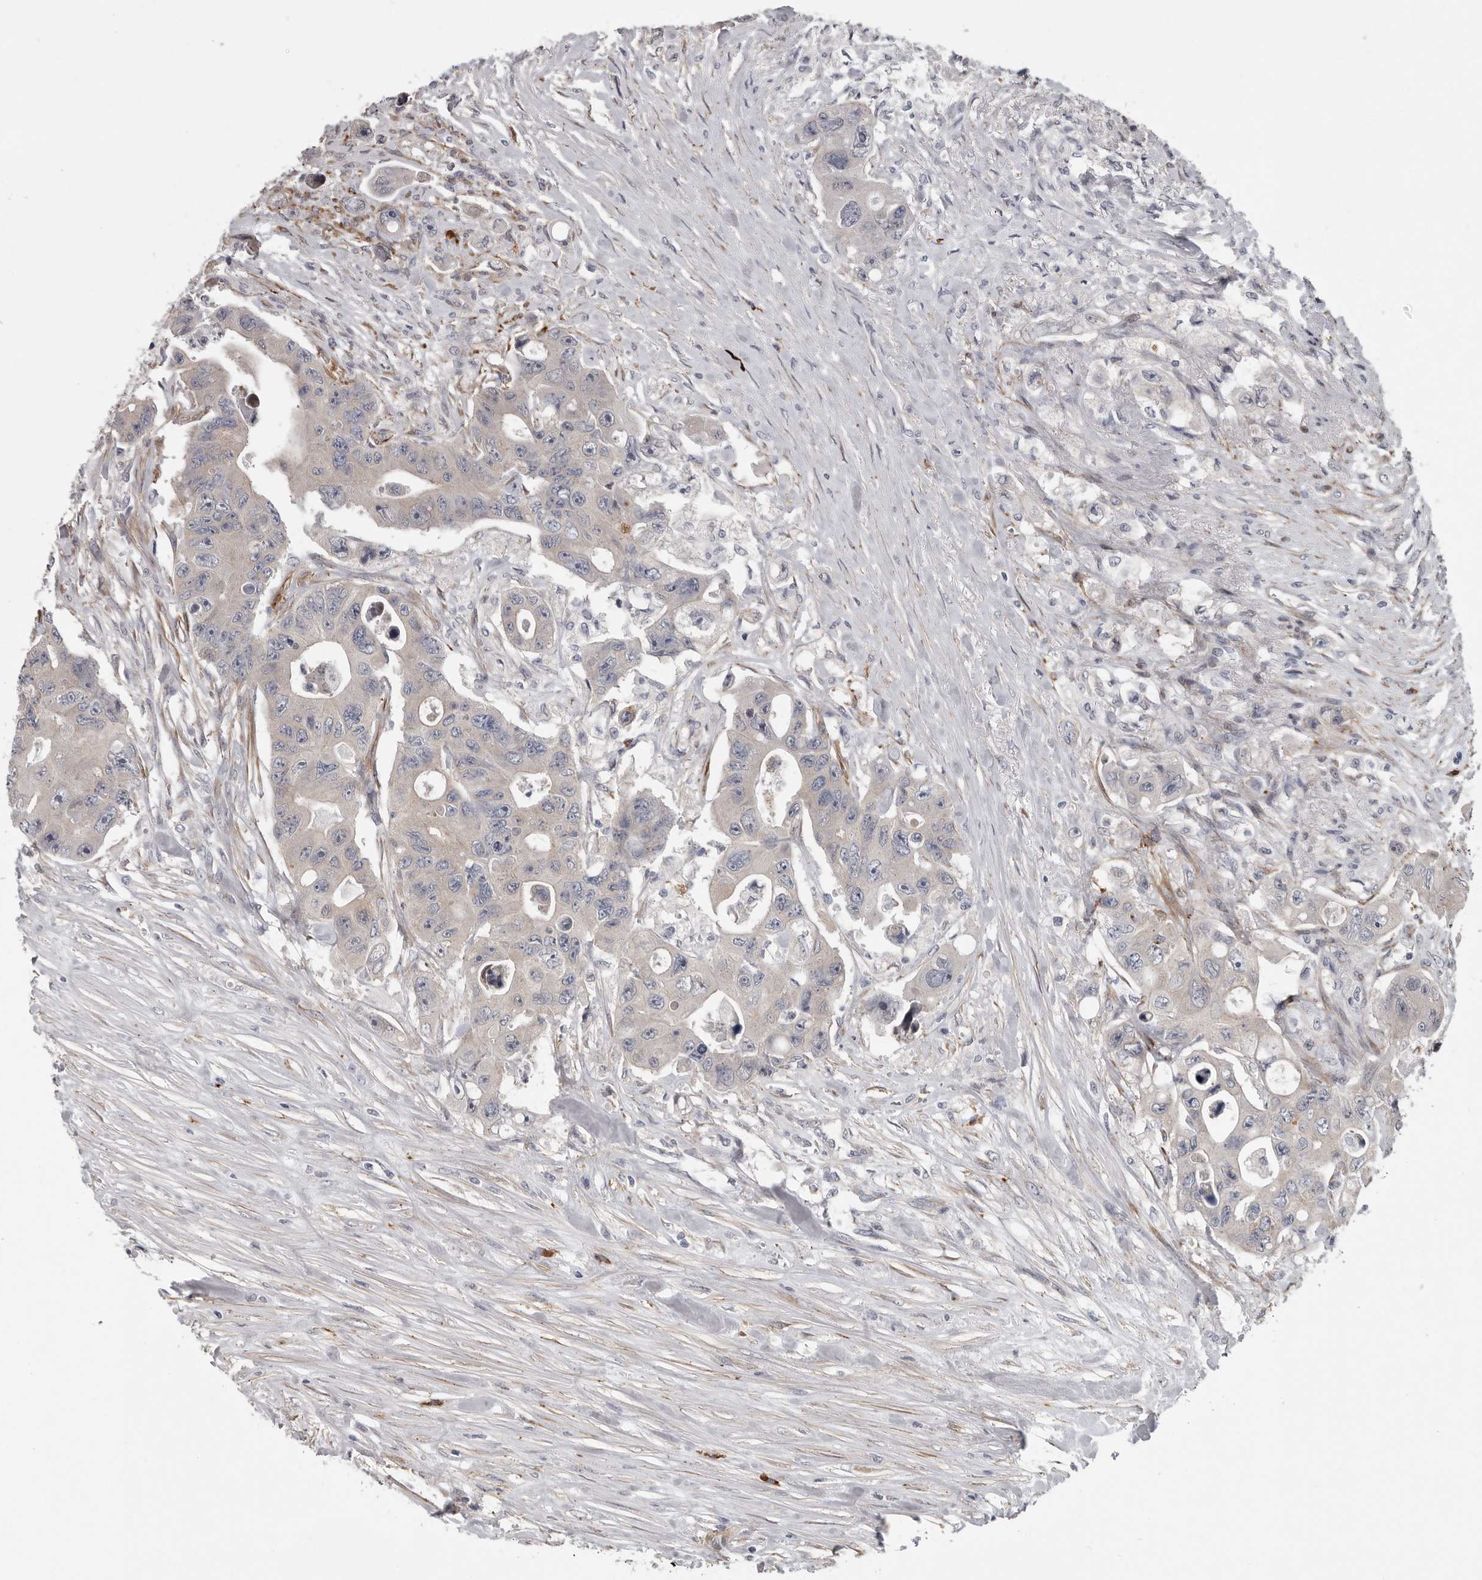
{"staining": {"intensity": "negative", "quantity": "none", "location": "none"}, "tissue": "colorectal cancer", "cell_type": "Tumor cells", "image_type": "cancer", "snomed": [{"axis": "morphology", "description": "Adenocarcinoma, NOS"}, {"axis": "topography", "description": "Colon"}], "caption": "DAB immunohistochemical staining of human colorectal adenocarcinoma exhibits no significant positivity in tumor cells.", "gene": "ATXN3L", "patient": {"sex": "female", "age": 46}}